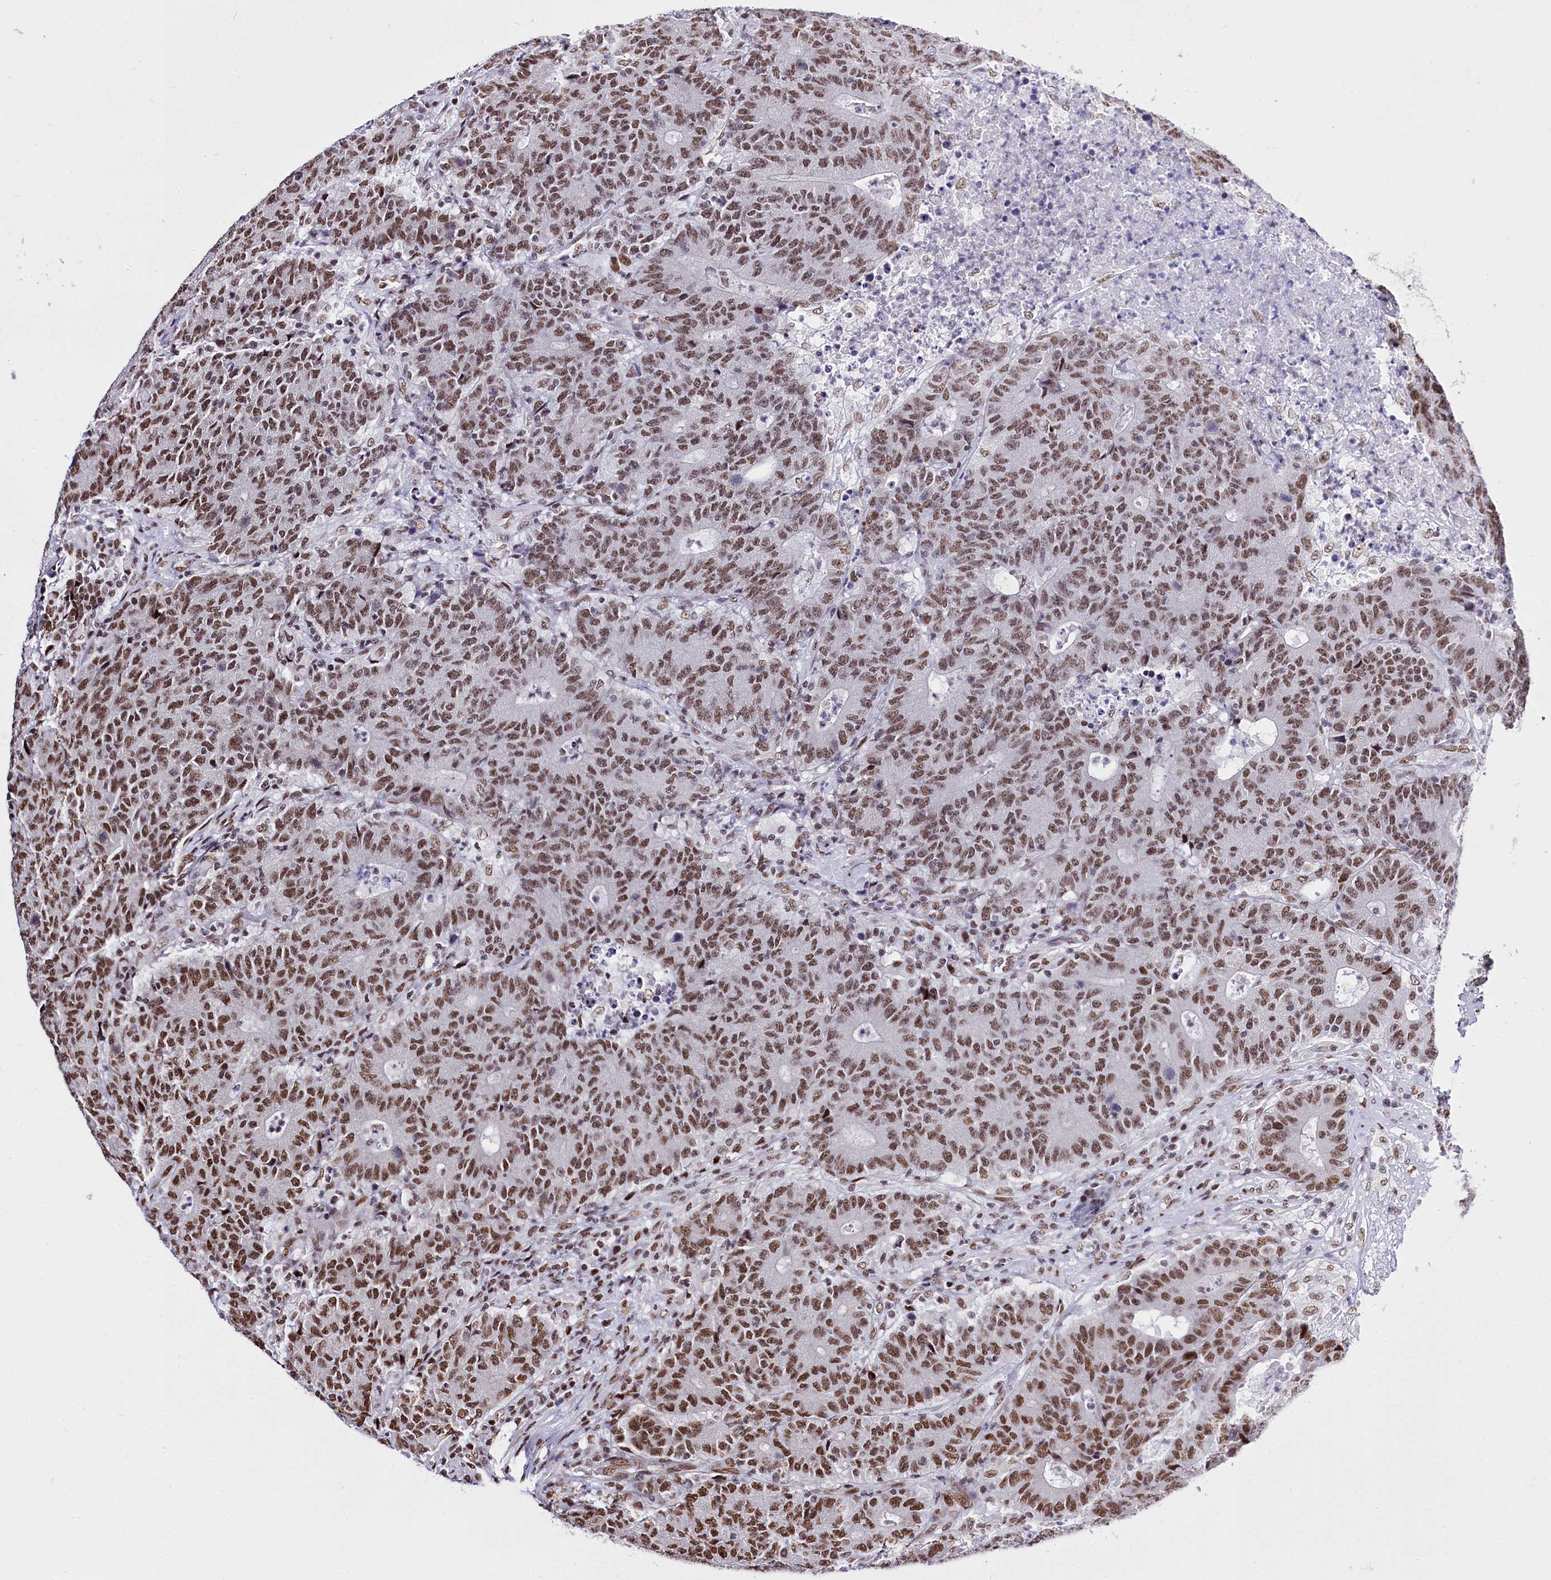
{"staining": {"intensity": "moderate", "quantity": ">75%", "location": "nuclear"}, "tissue": "colorectal cancer", "cell_type": "Tumor cells", "image_type": "cancer", "snomed": [{"axis": "morphology", "description": "Adenocarcinoma, NOS"}, {"axis": "topography", "description": "Colon"}], "caption": "Human adenocarcinoma (colorectal) stained with a brown dye shows moderate nuclear positive staining in about >75% of tumor cells.", "gene": "POU4F3", "patient": {"sex": "female", "age": 75}}